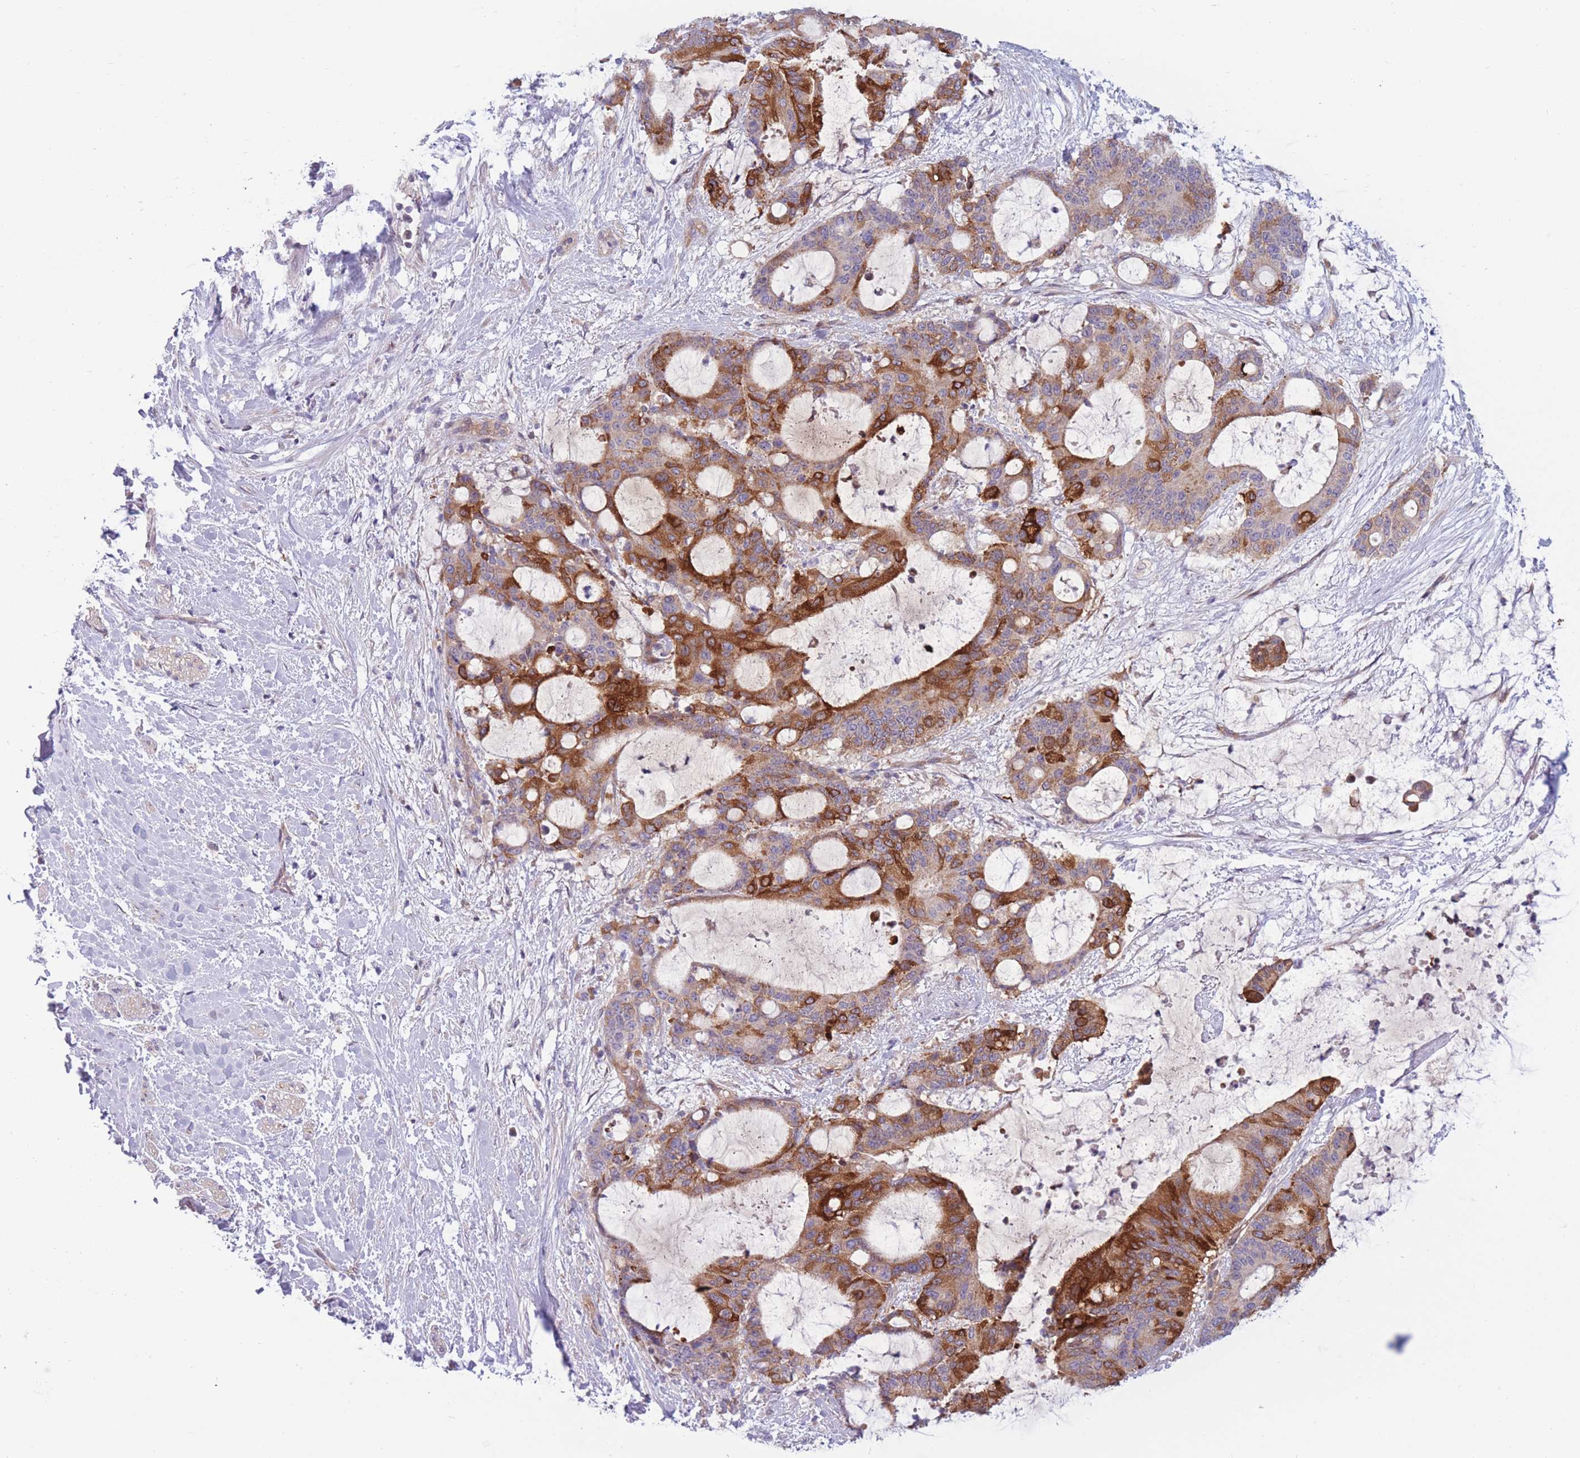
{"staining": {"intensity": "strong", "quantity": "25%-75%", "location": "cytoplasmic/membranous"}, "tissue": "liver cancer", "cell_type": "Tumor cells", "image_type": "cancer", "snomed": [{"axis": "morphology", "description": "Normal tissue, NOS"}, {"axis": "morphology", "description": "Cholangiocarcinoma"}, {"axis": "topography", "description": "Liver"}, {"axis": "topography", "description": "Peripheral nerve tissue"}], "caption": "Liver cholangiocarcinoma stained with a protein marker exhibits strong staining in tumor cells.", "gene": "PDE4A", "patient": {"sex": "female", "age": 73}}